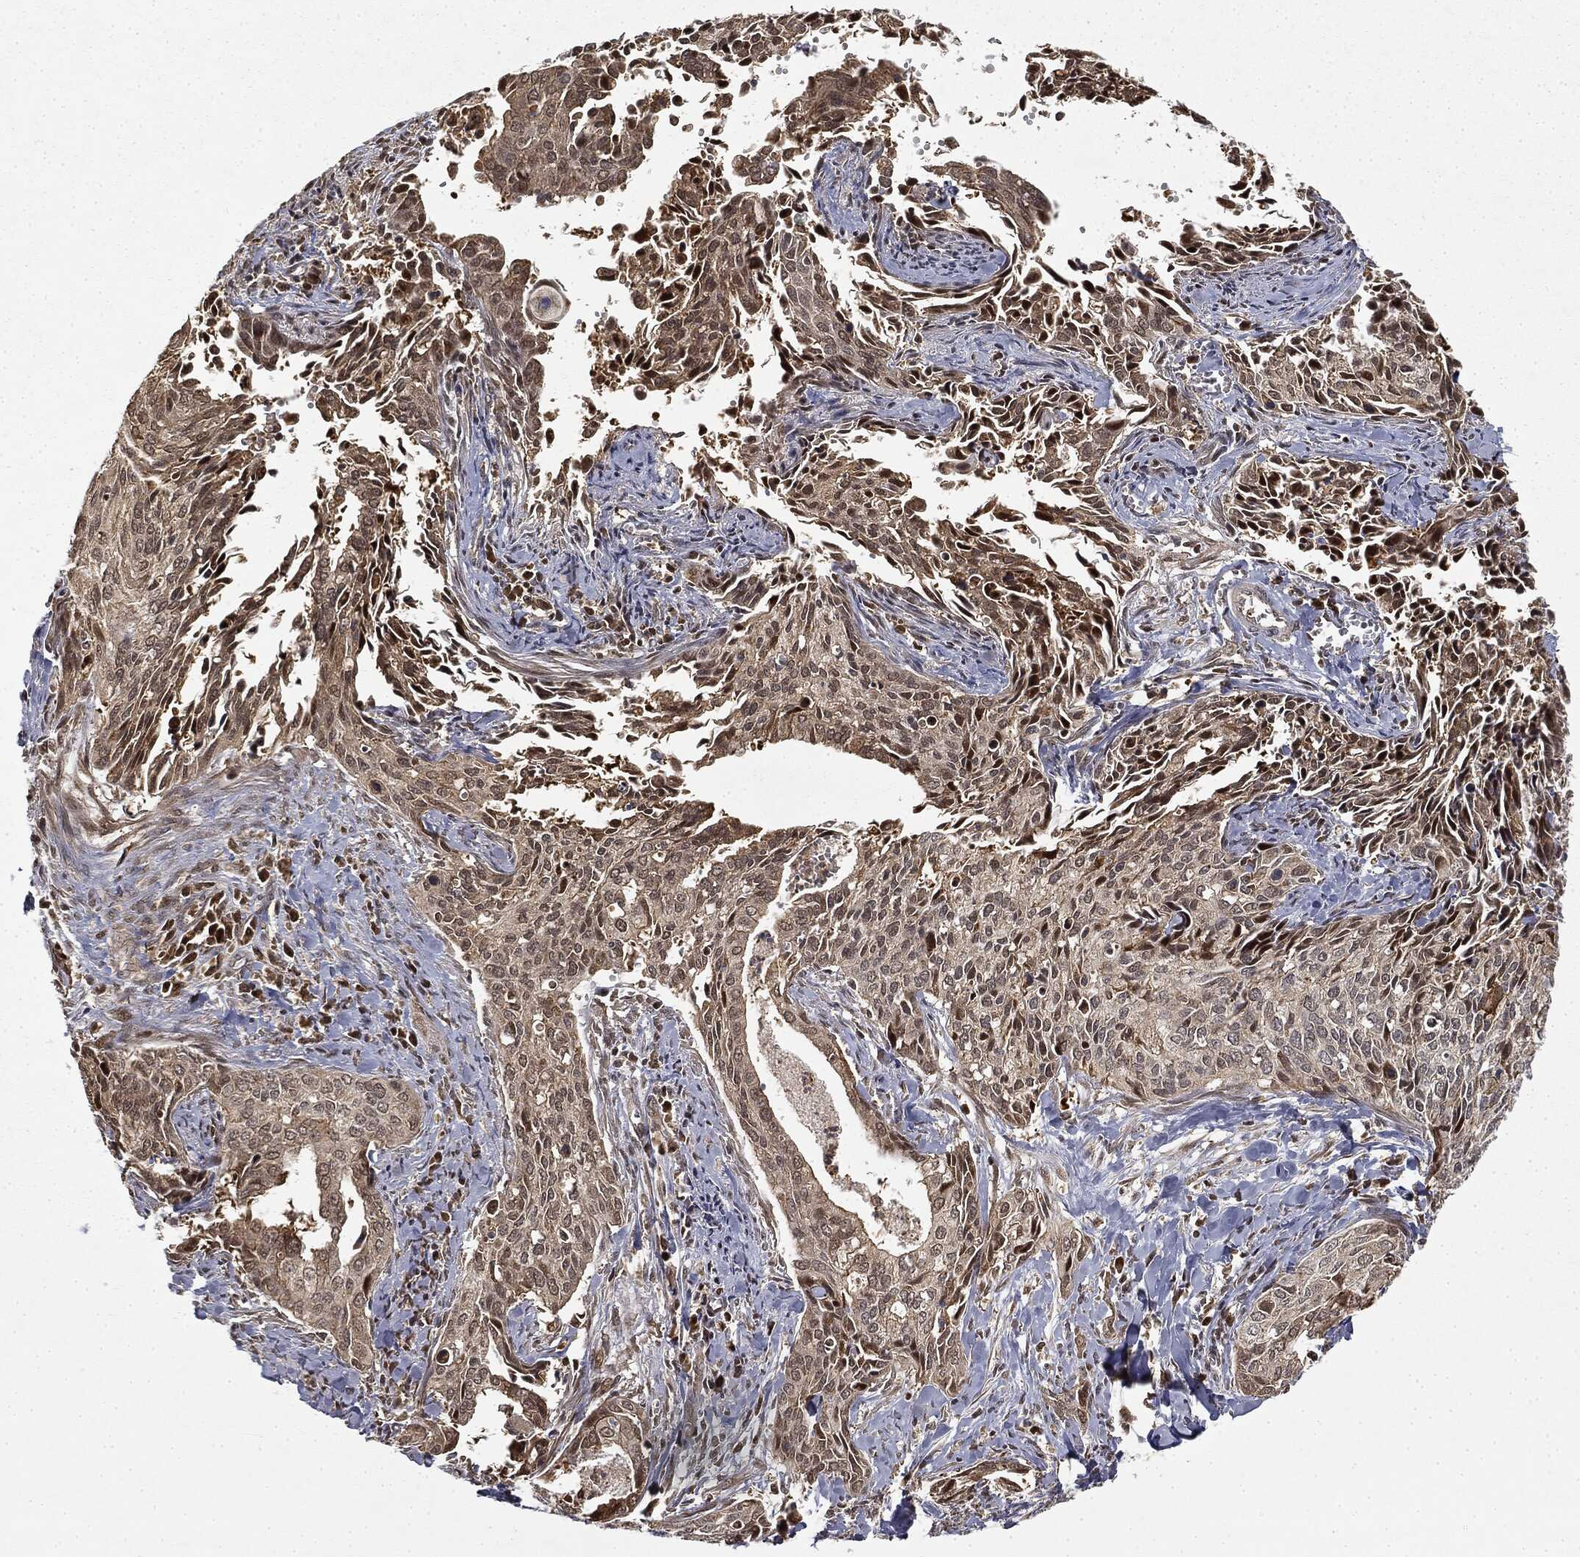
{"staining": {"intensity": "moderate", "quantity": "25%-75%", "location": "cytoplasmic/membranous,nuclear"}, "tissue": "cervical cancer", "cell_type": "Tumor cells", "image_type": "cancer", "snomed": [{"axis": "morphology", "description": "Squamous cell carcinoma, NOS"}, {"axis": "topography", "description": "Cervix"}], "caption": "Immunohistochemical staining of cervical squamous cell carcinoma demonstrates moderate cytoplasmic/membranous and nuclear protein staining in about 25%-75% of tumor cells.", "gene": "ZNHIT6", "patient": {"sex": "female", "age": 29}}